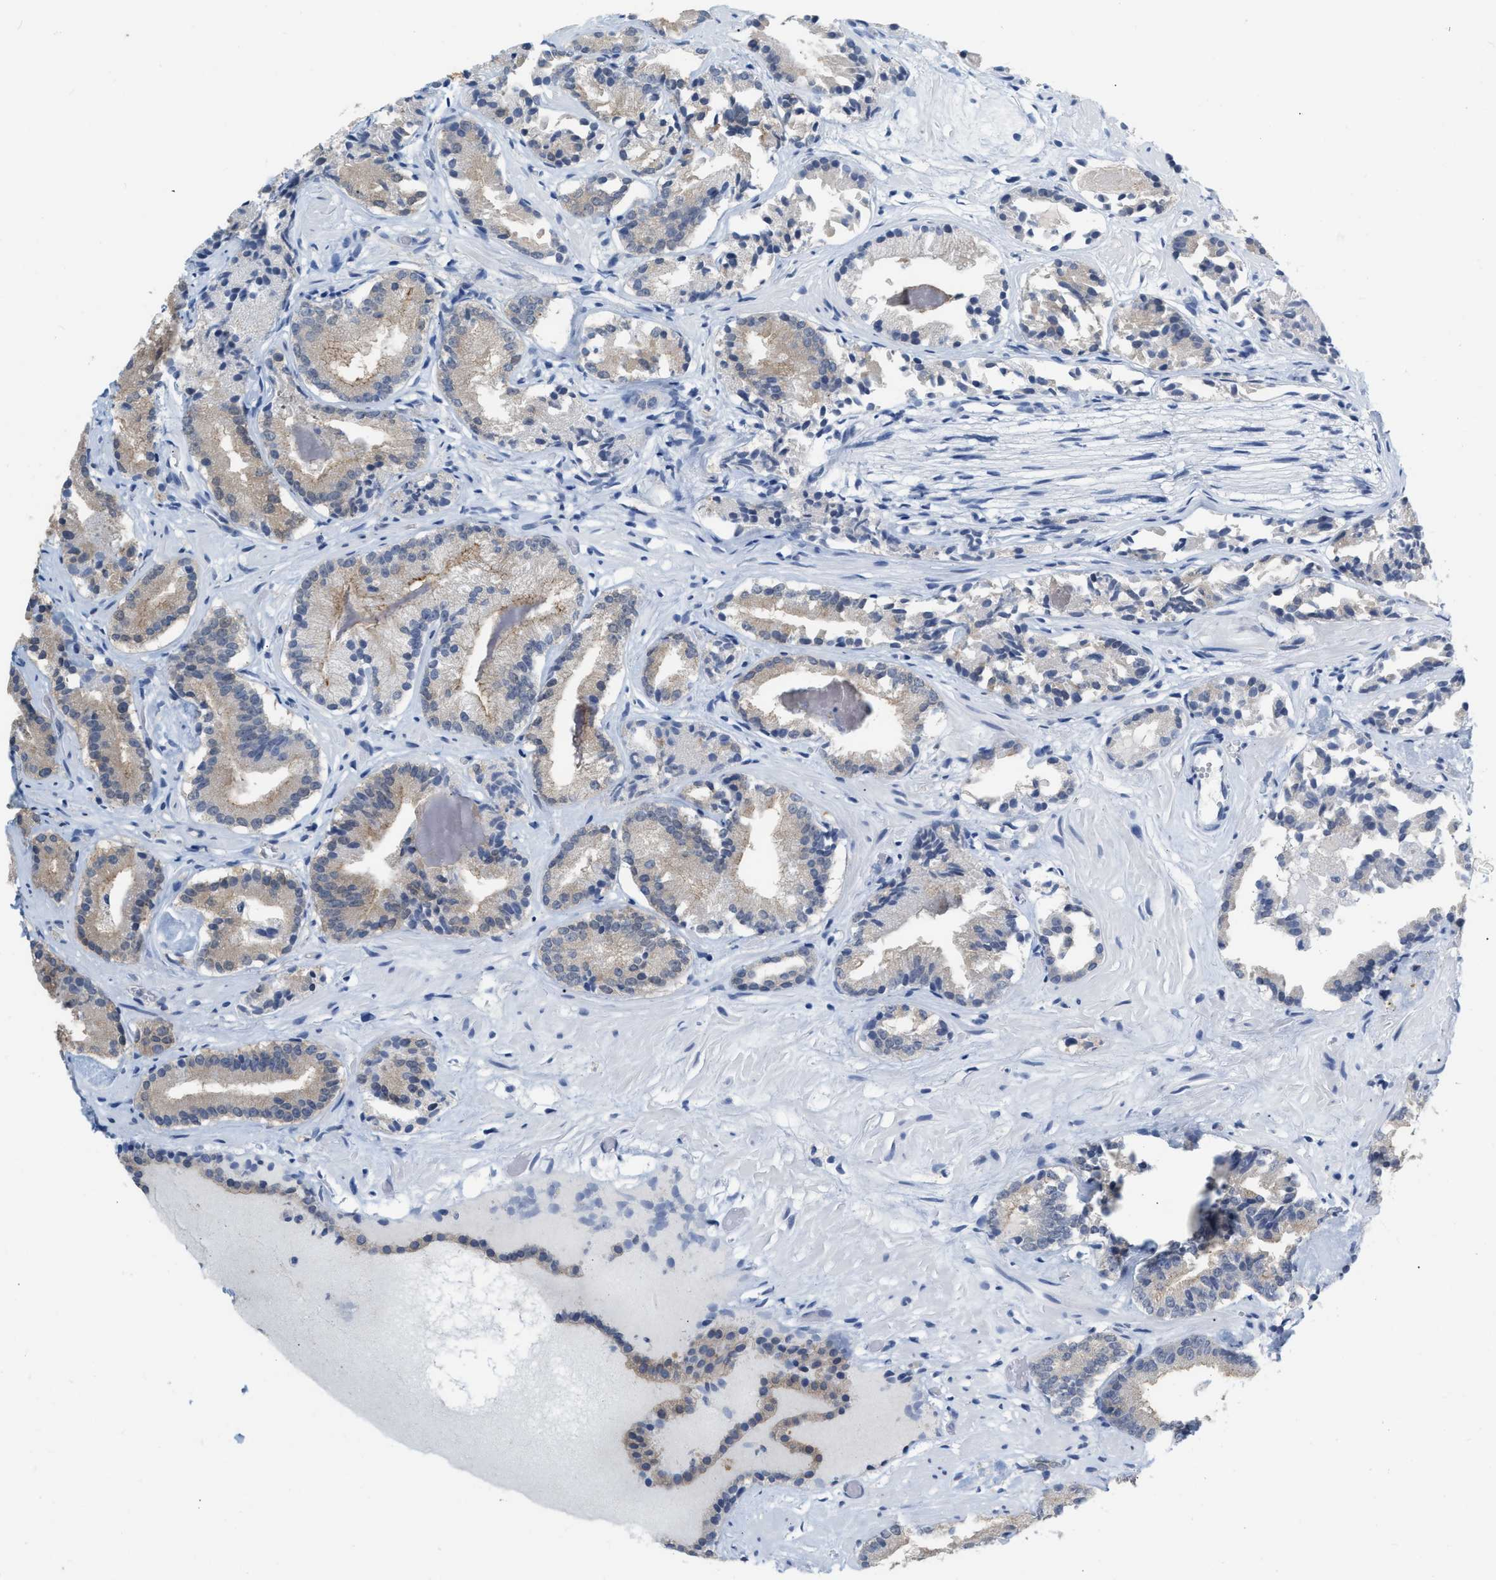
{"staining": {"intensity": "weak", "quantity": "25%-75%", "location": "cytoplasmic/membranous"}, "tissue": "prostate cancer", "cell_type": "Tumor cells", "image_type": "cancer", "snomed": [{"axis": "morphology", "description": "Adenocarcinoma, Low grade"}, {"axis": "topography", "description": "Prostate"}], "caption": "This photomicrograph displays low-grade adenocarcinoma (prostate) stained with immunohistochemistry to label a protein in brown. The cytoplasmic/membranous of tumor cells show weak positivity for the protein. Nuclei are counter-stained blue.", "gene": "BAIAP2L1", "patient": {"sex": "male", "age": 51}}